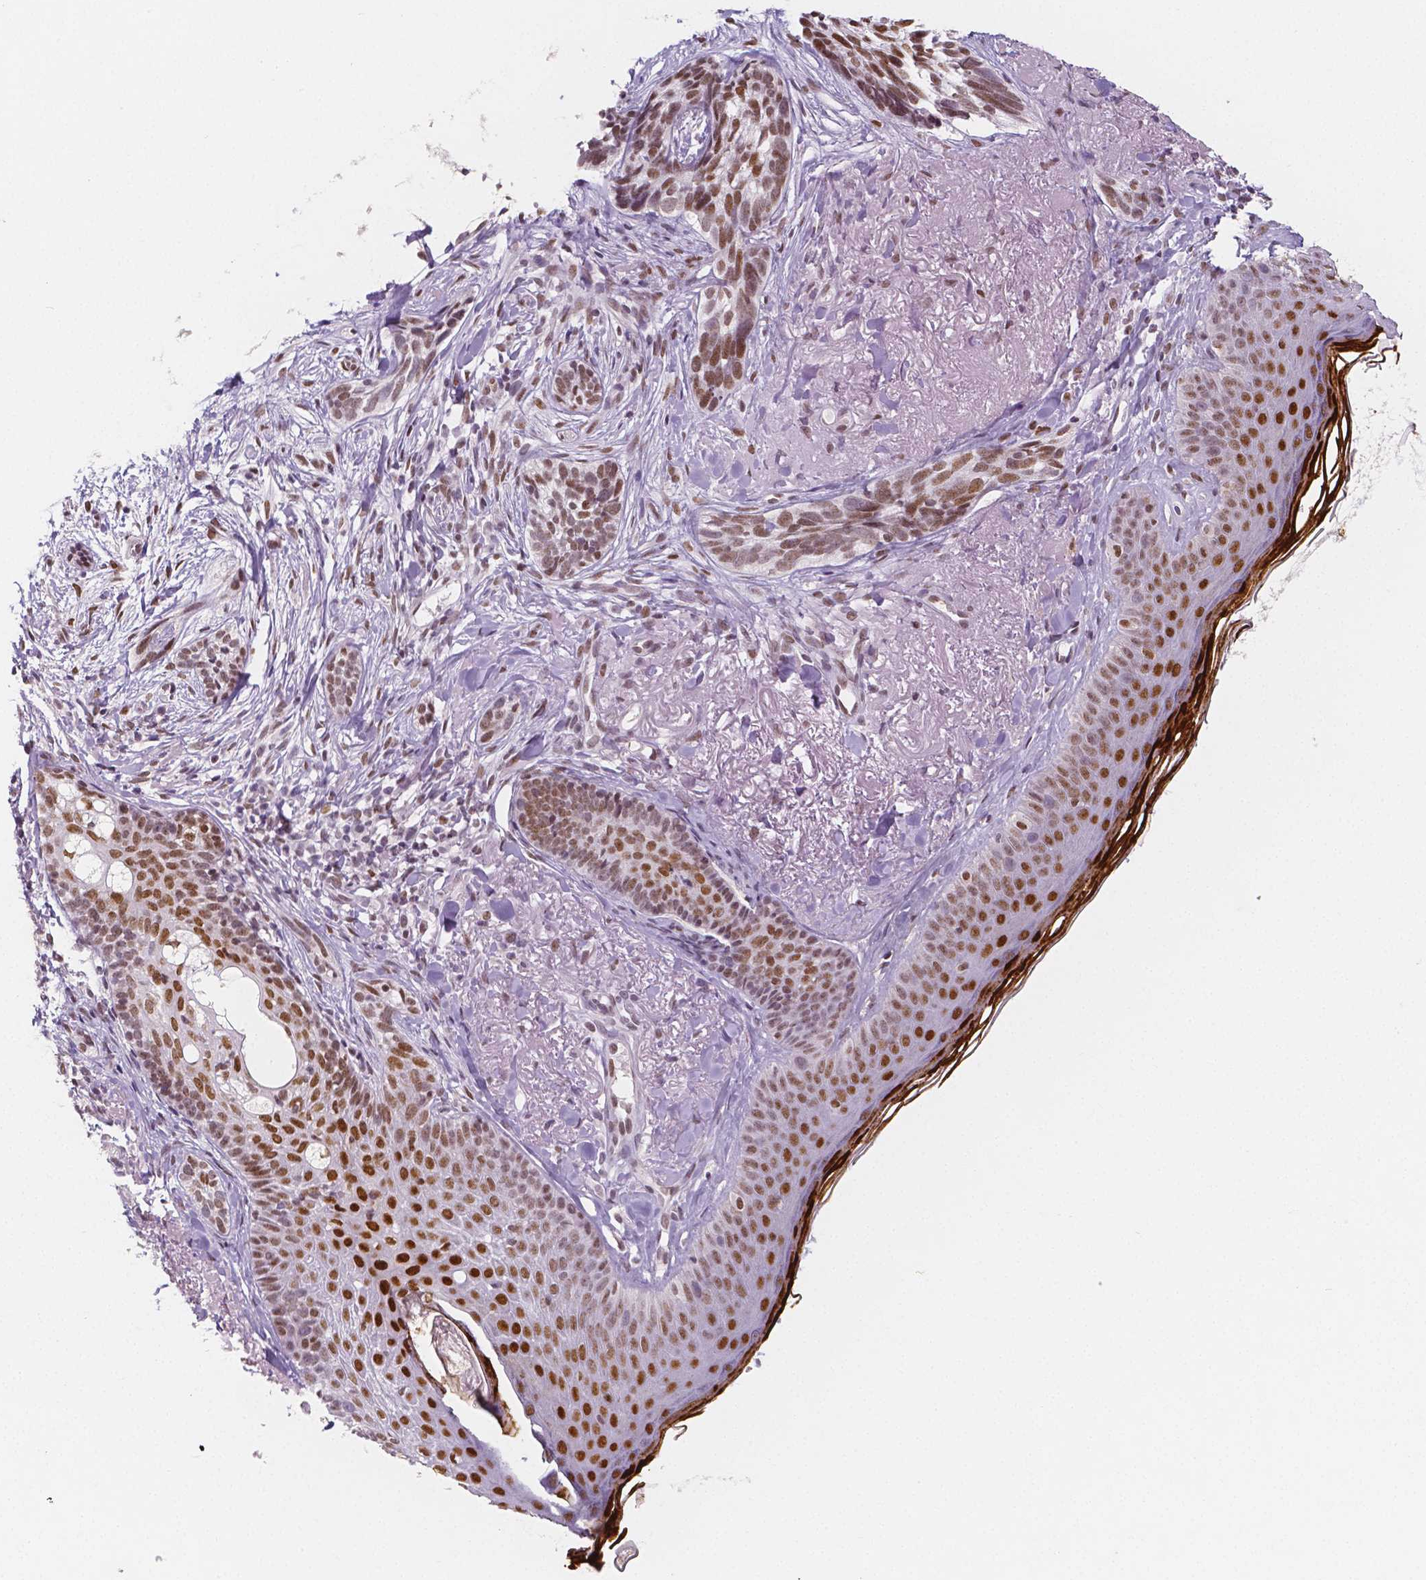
{"staining": {"intensity": "moderate", "quantity": ">75%", "location": "nuclear"}, "tissue": "skin cancer", "cell_type": "Tumor cells", "image_type": "cancer", "snomed": [{"axis": "morphology", "description": "Basal cell carcinoma"}, {"axis": "morphology", "description": "BCC, high aggressive"}, {"axis": "topography", "description": "Skin"}], "caption": "Immunohistochemistry (IHC) (DAB) staining of human bcc,  high aggressive (skin) shows moderate nuclear protein staining in about >75% of tumor cells. (IHC, brightfield microscopy, high magnification).", "gene": "KDM5B", "patient": {"sex": "female", "age": 86}}